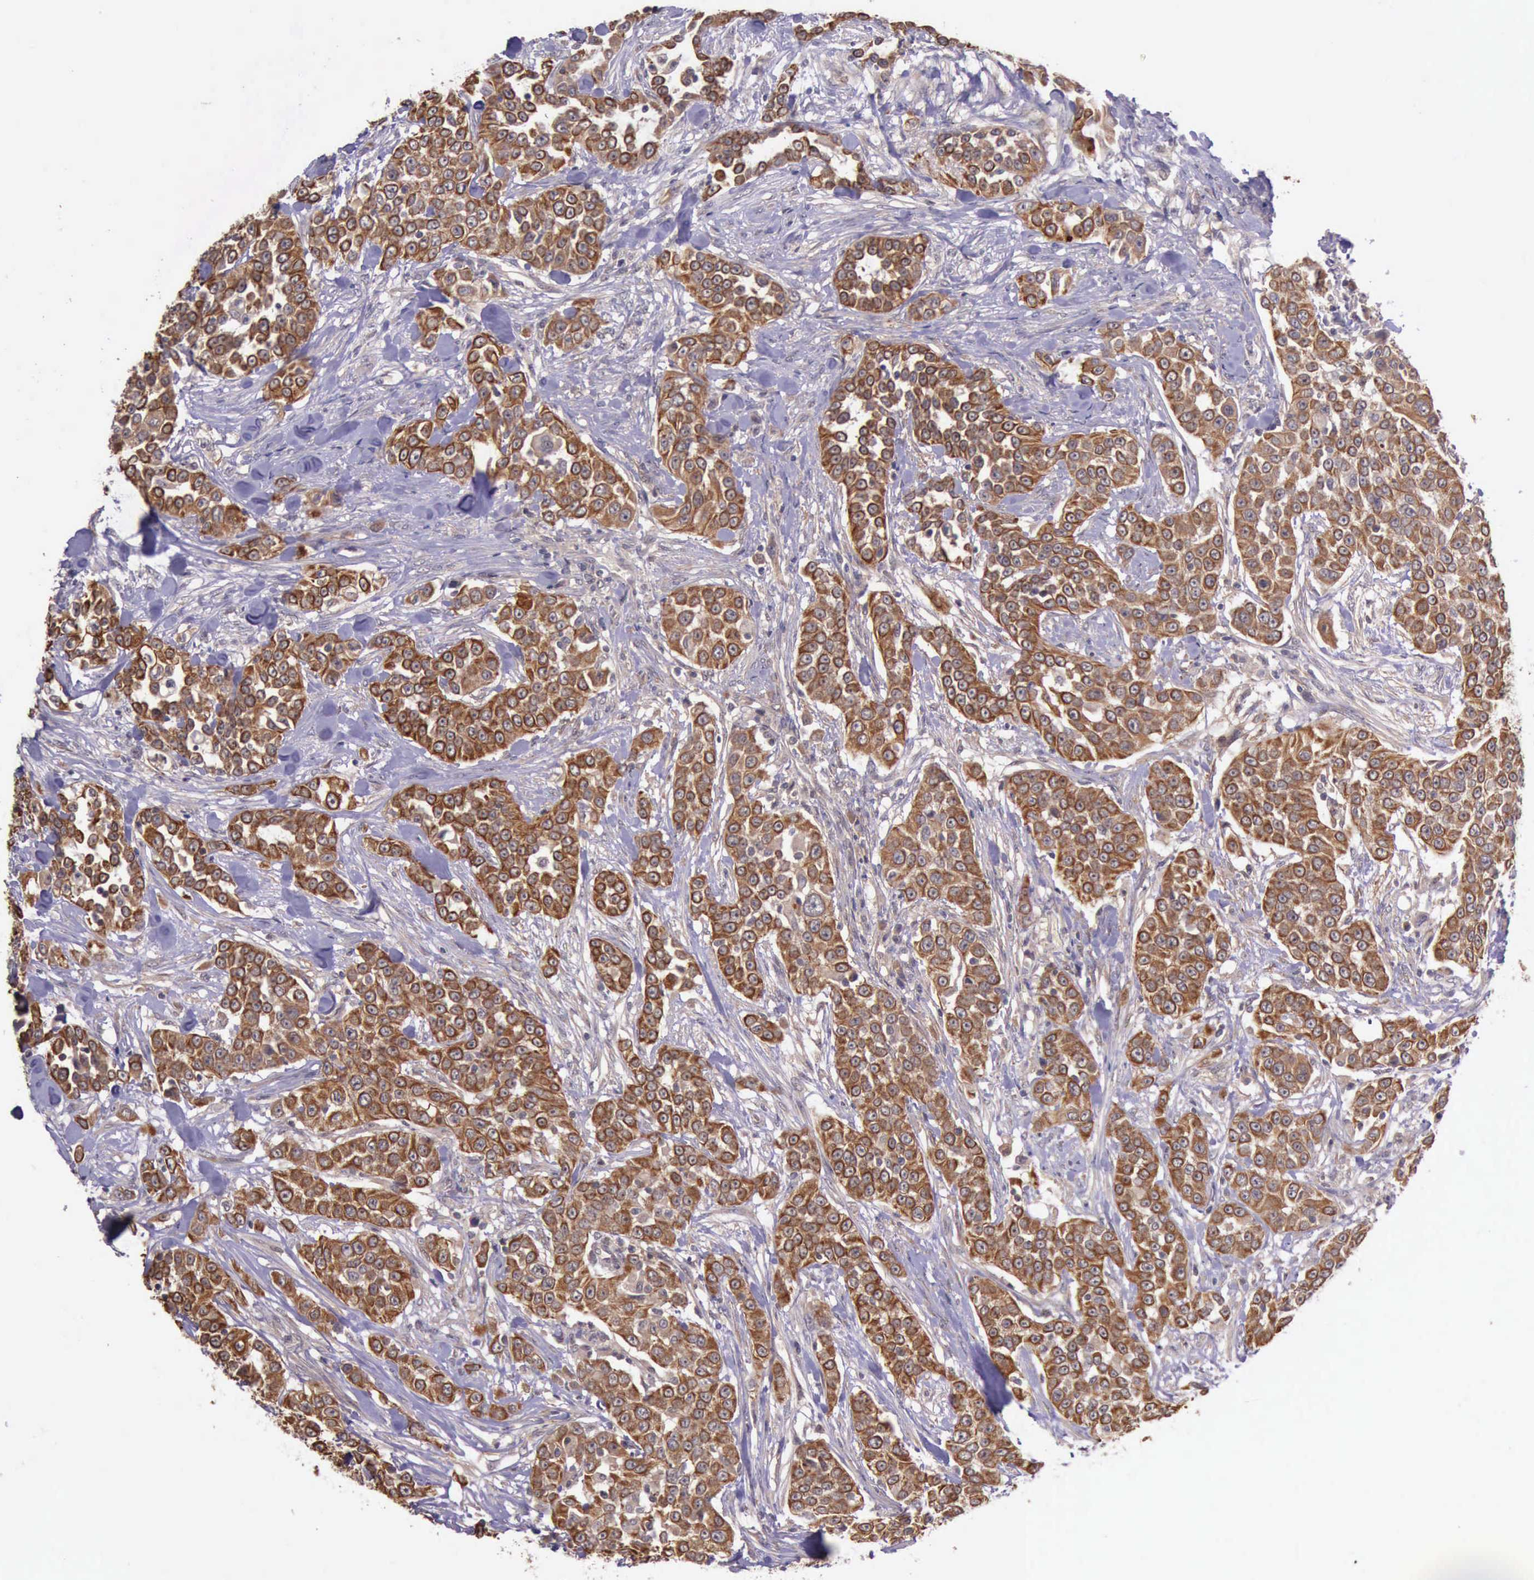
{"staining": {"intensity": "moderate", "quantity": ">75%", "location": "nuclear"}, "tissue": "urothelial cancer", "cell_type": "Tumor cells", "image_type": "cancer", "snomed": [{"axis": "morphology", "description": "Urothelial carcinoma, High grade"}, {"axis": "topography", "description": "Urinary bladder"}], "caption": "Approximately >75% of tumor cells in human urothelial cancer show moderate nuclear protein expression as visualized by brown immunohistochemical staining.", "gene": "PRICKLE3", "patient": {"sex": "female", "age": 80}}